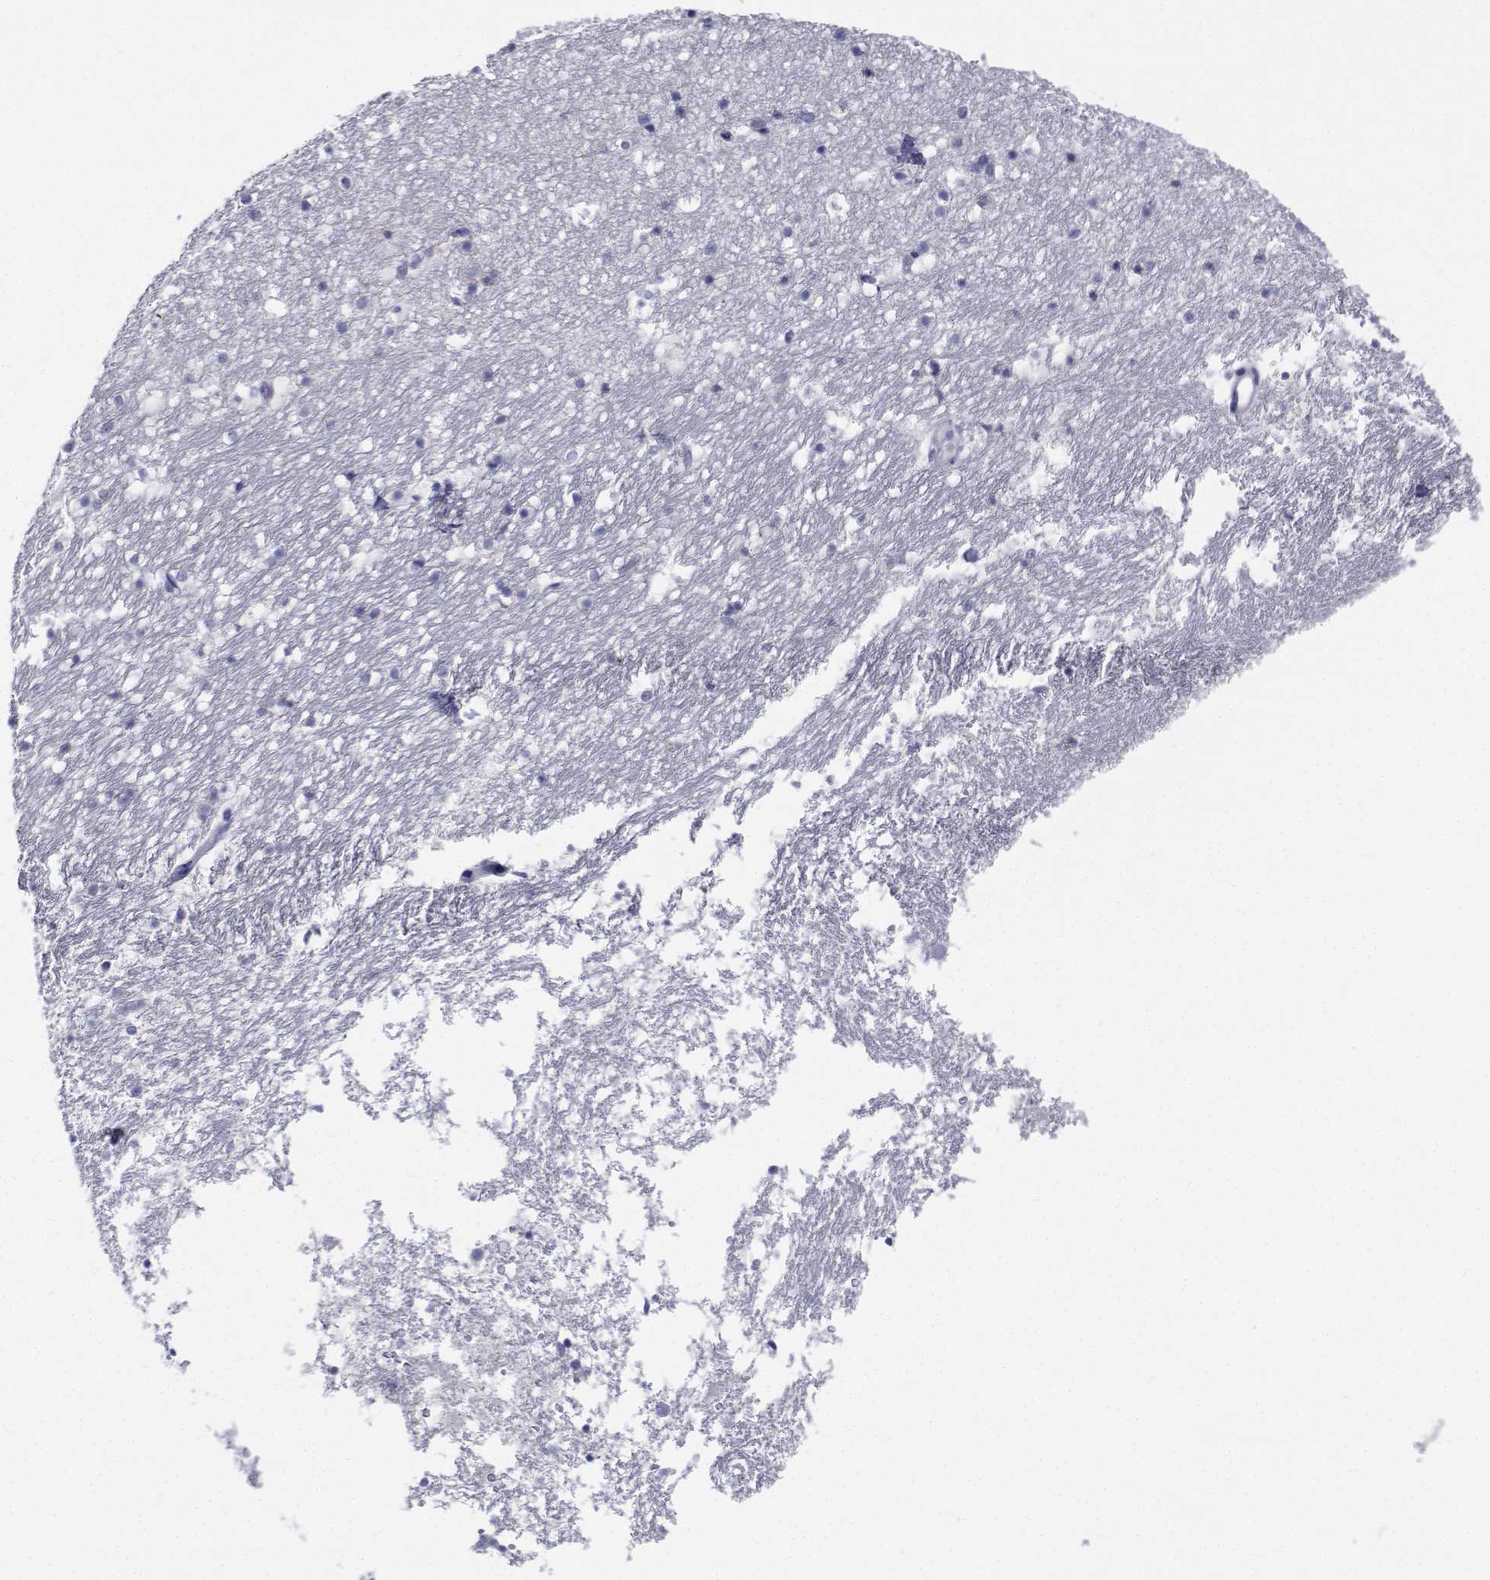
{"staining": {"intensity": "negative", "quantity": "none", "location": "none"}, "tissue": "hippocampus", "cell_type": "Glial cells", "image_type": "normal", "snomed": [{"axis": "morphology", "description": "Normal tissue, NOS"}, {"axis": "topography", "description": "Hippocampus"}], "caption": "Immunohistochemistry image of unremarkable hippocampus stained for a protein (brown), which reveals no positivity in glial cells.", "gene": "CDHR3", "patient": {"sex": "male", "age": 26}}